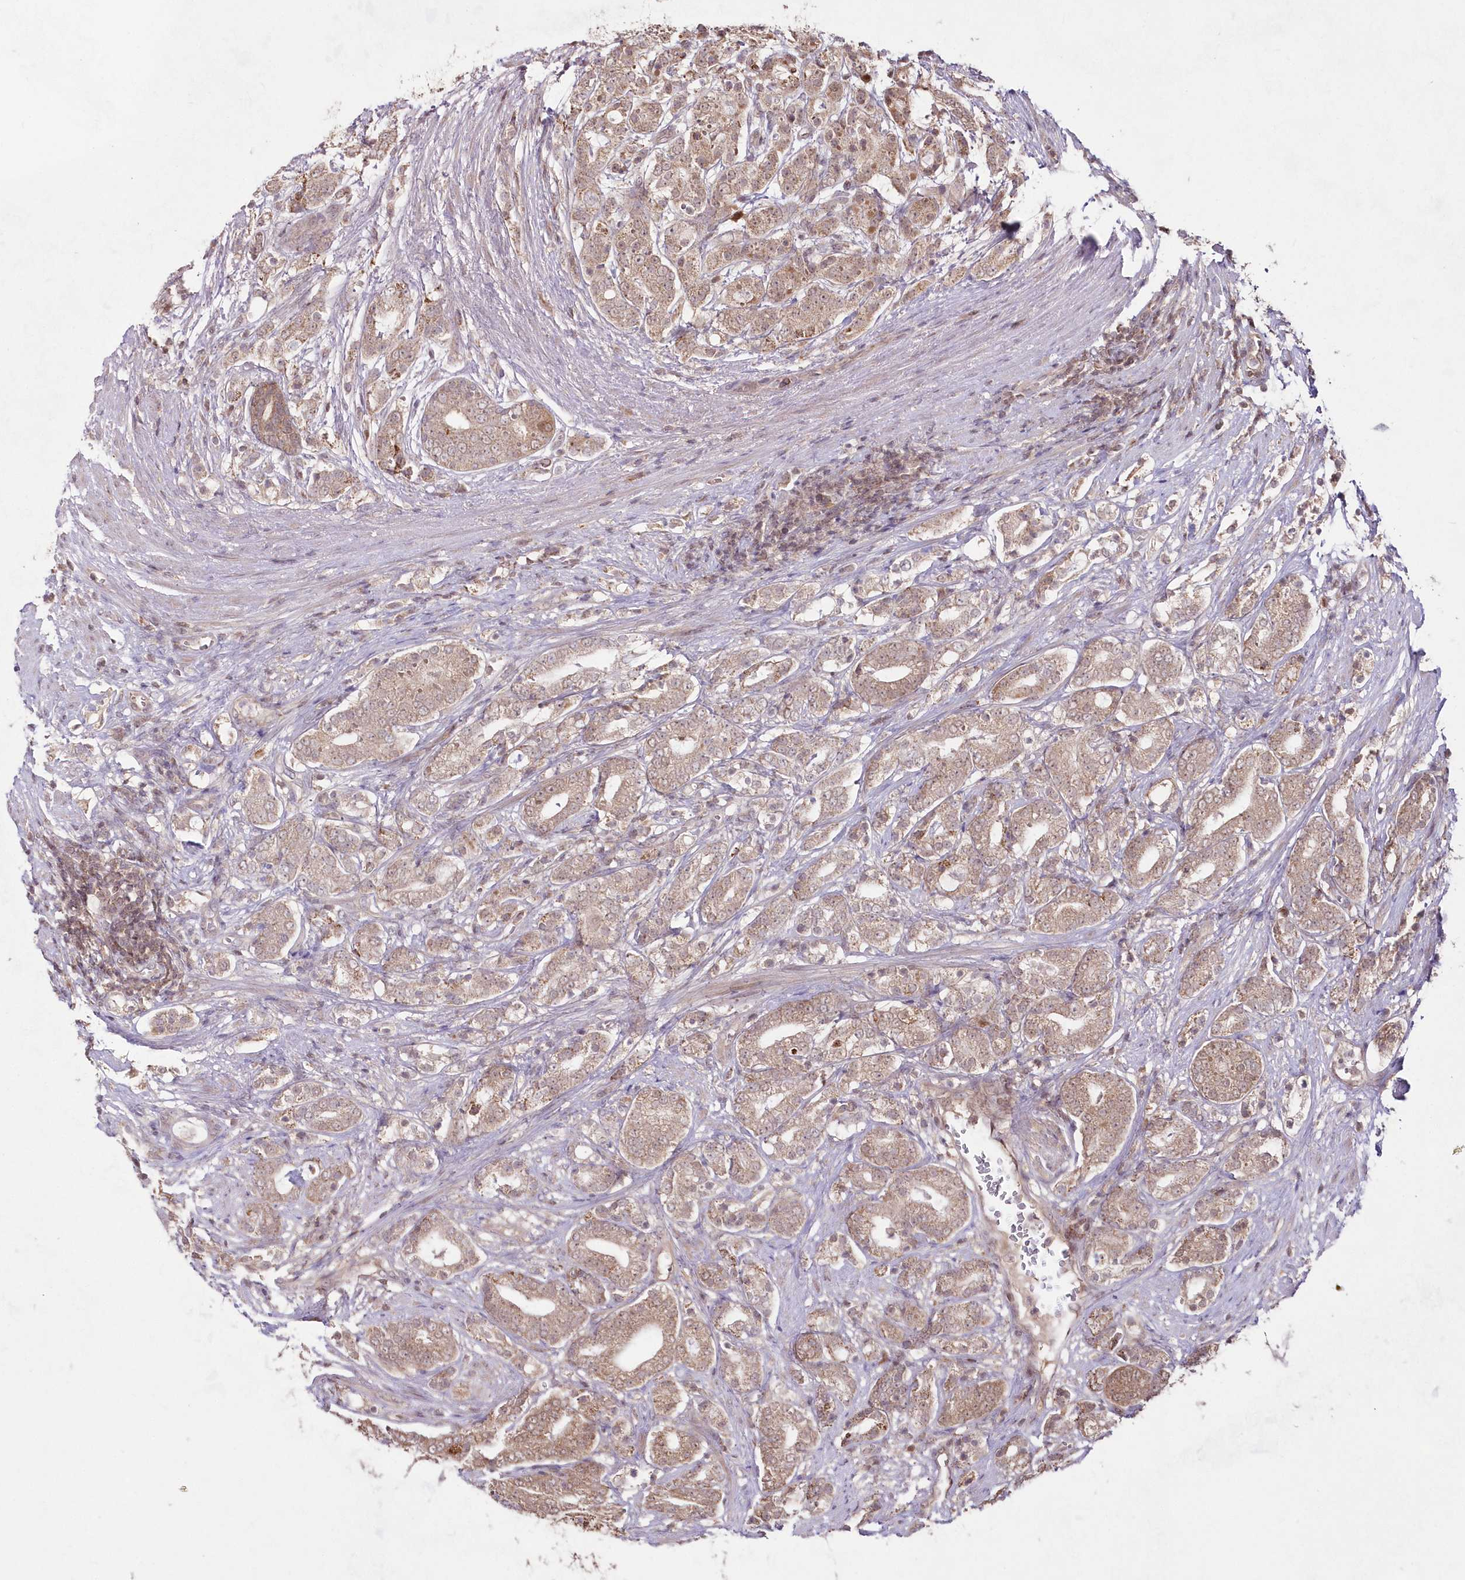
{"staining": {"intensity": "weak", "quantity": ">75%", "location": "cytoplasmic/membranous"}, "tissue": "prostate cancer", "cell_type": "Tumor cells", "image_type": "cancer", "snomed": [{"axis": "morphology", "description": "Adenocarcinoma, High grade"}, {"axis": "topography", "description": "Prostate"}], "caption": "Tumor cells display low levels of weak cytoplasmic/membranous positivity in about >75% of cells in human prostate cancer.", "gene": "IMPA1", "patient": {"sex": "male", "age": 57}}